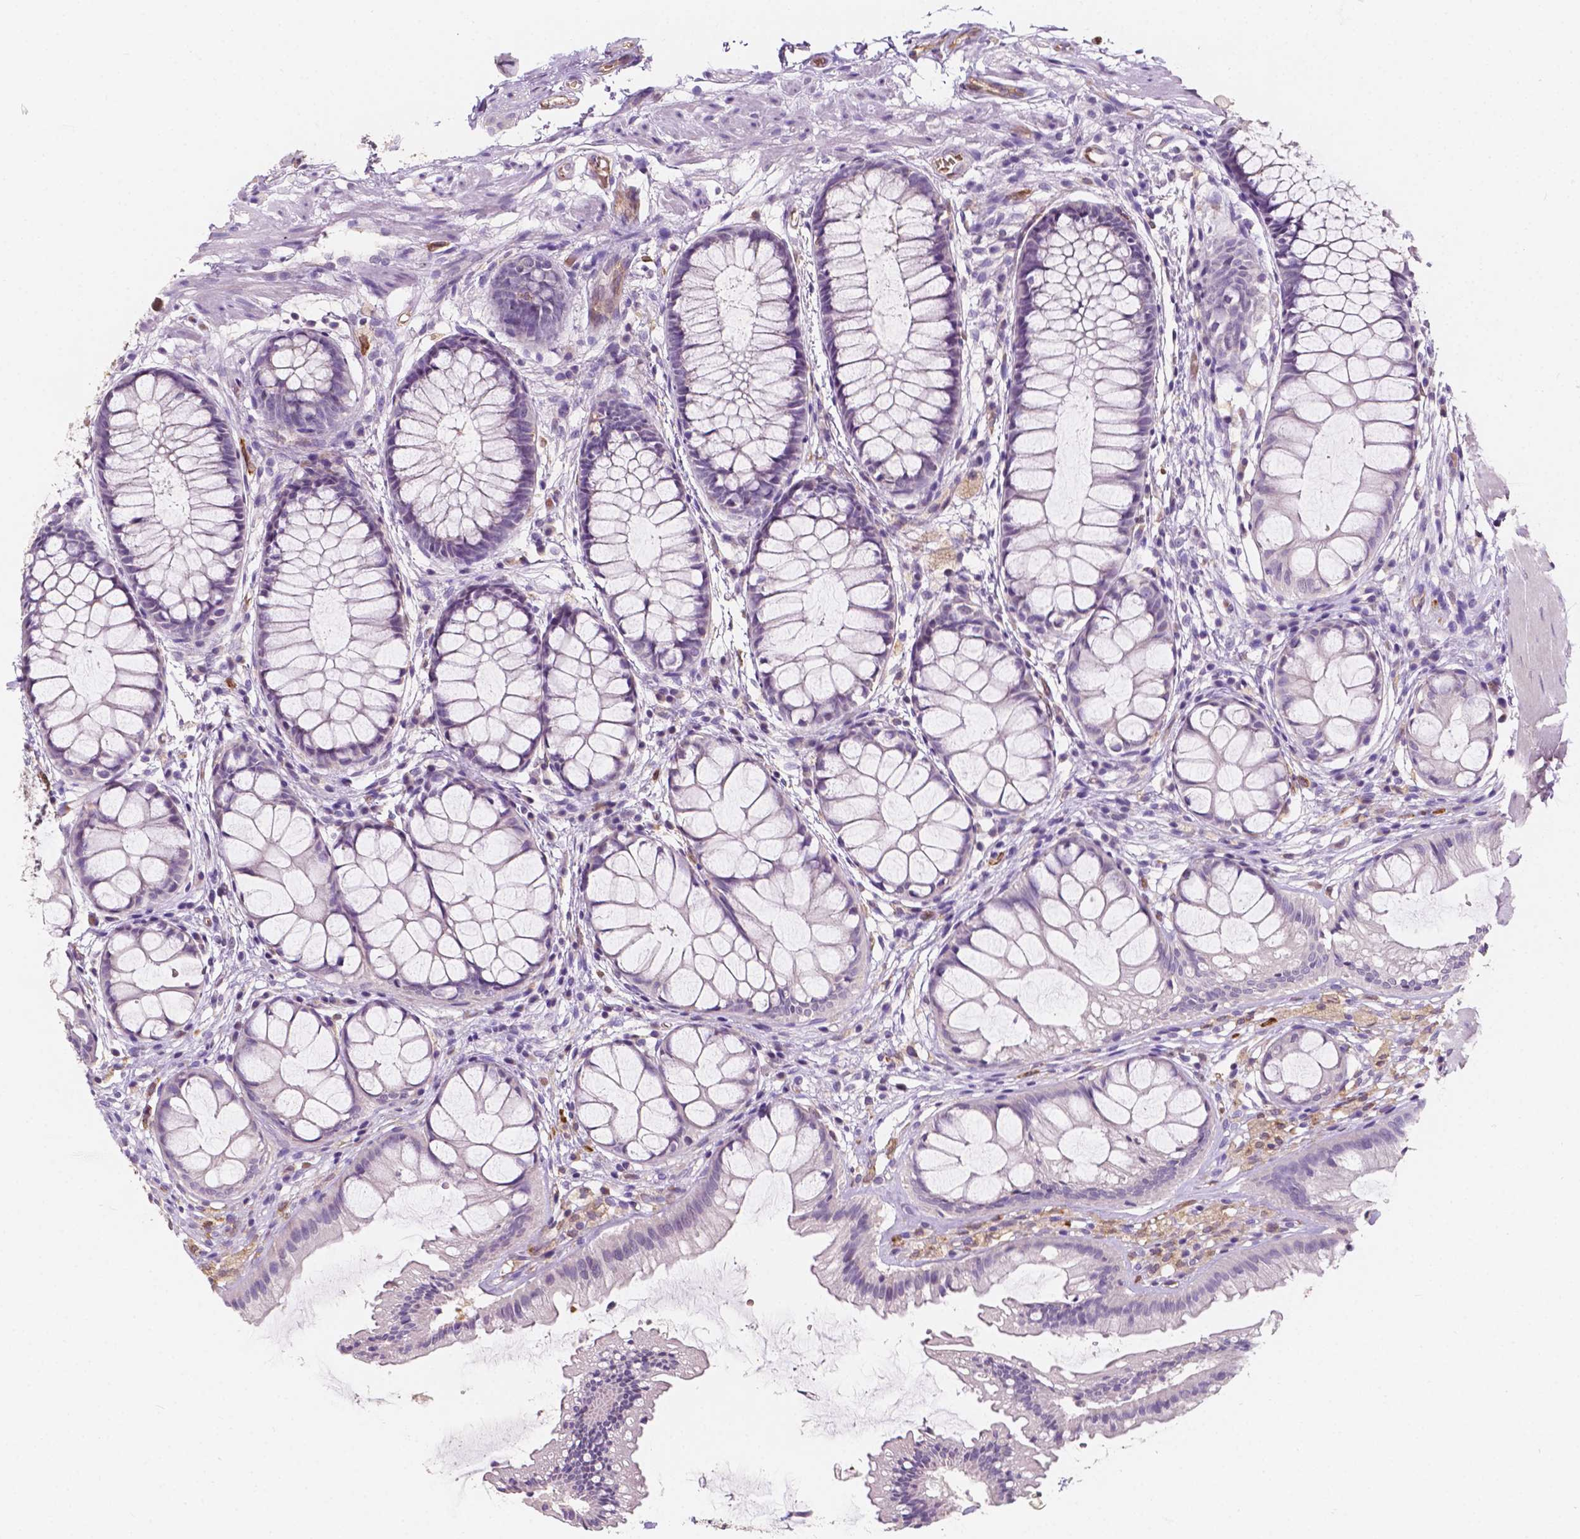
{"staining": {"intensity": "negative", "quantity": "none", "location": "none"}, "tissue": "rectum", "cell_type": "Glandular cells", "image_type": "normal", "snomed": [{"axis": "morphology", "description": "Normal tissue, NOS"}, {"axis": "topography", "description": "Rectum"}], "caption": "DAB immunohistochemical staining of unremarkable human rectum displays no significant staining in glandular cells. Brightfield microscopy of IHC stained with DAB (brown) and hematoxylin (blue), captured at high magnification.", "gene": "SLC22A4", "patient": {"sex": "female", "age": 62}}